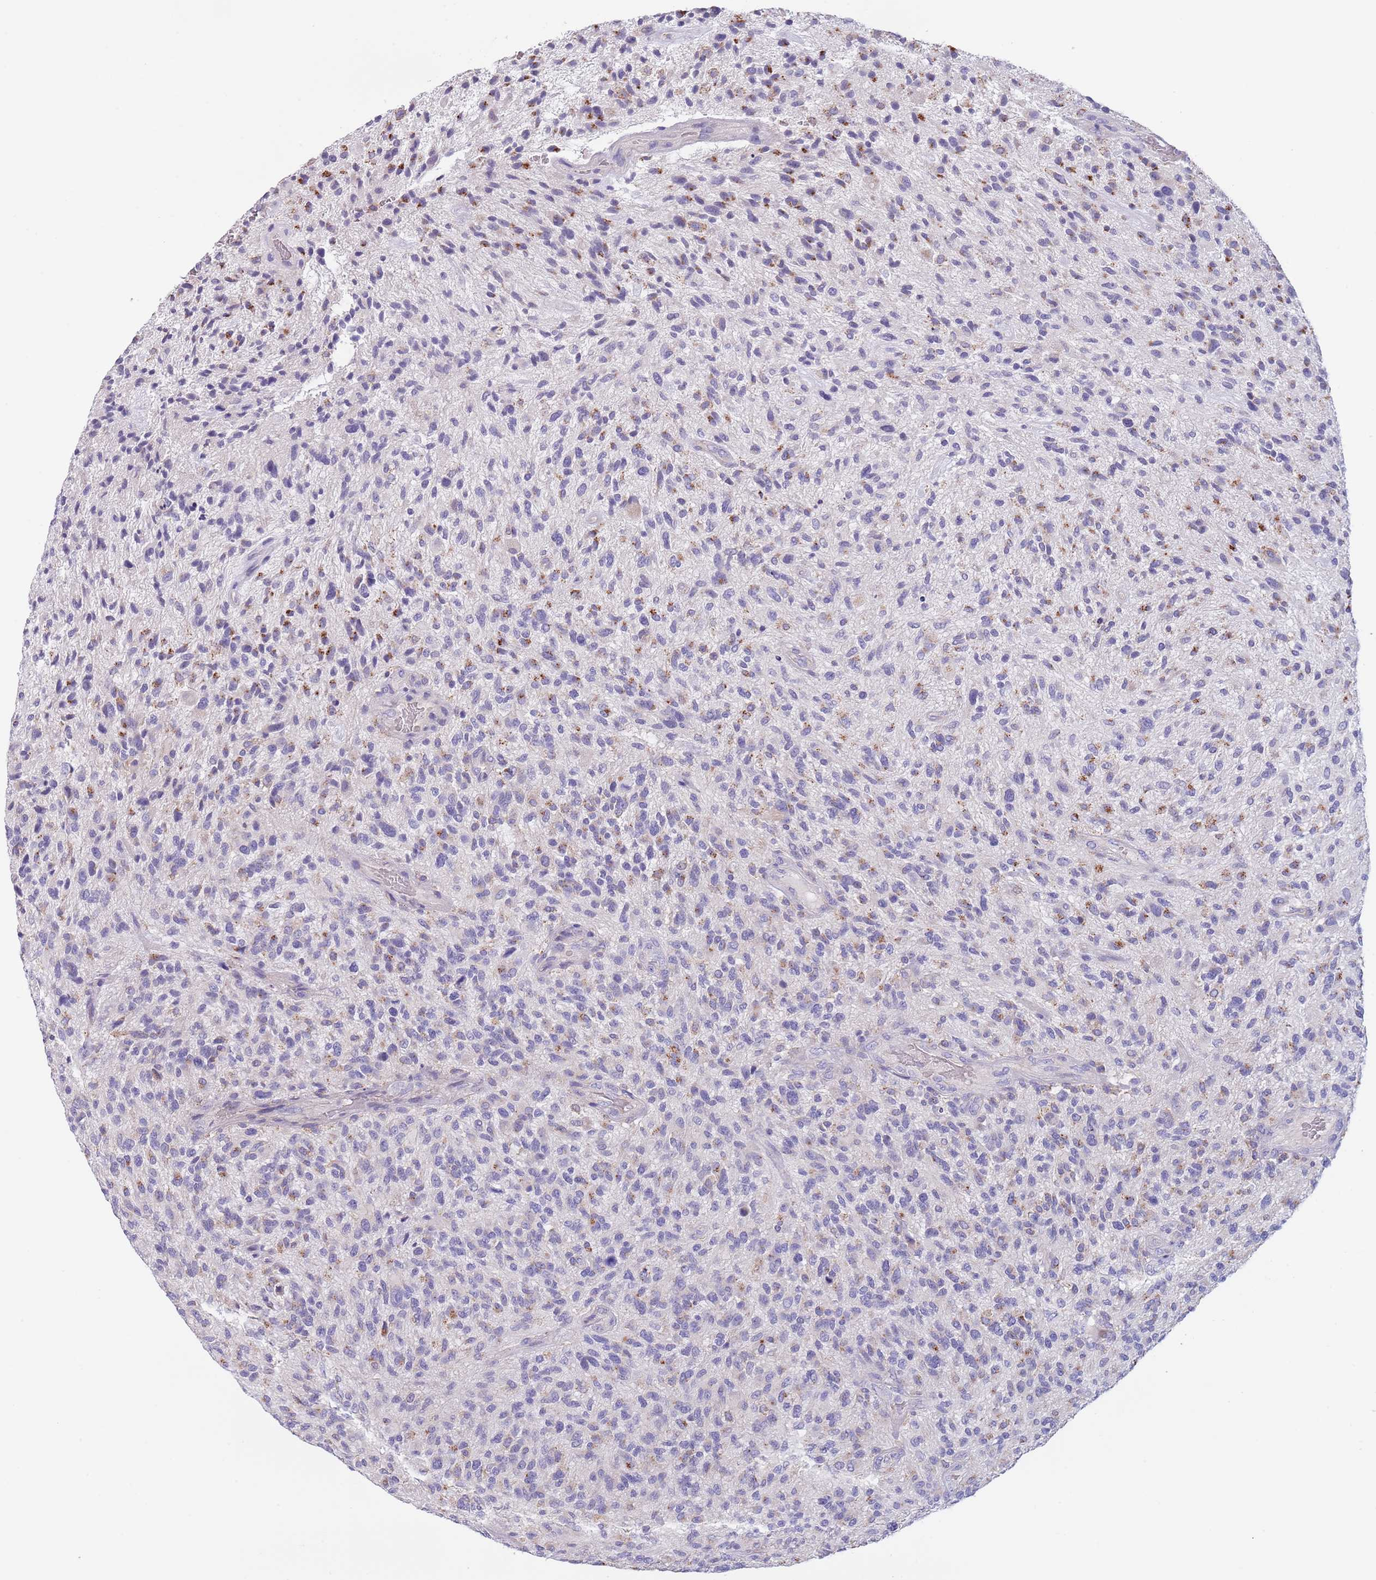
{"staining": {"intensity": "moderate", "quantity": "<25%", "location": "cytoplasmic/membranous"}, "tissue": "glioma", "cell_type": "Tumor cells", "image_type": "cancer", "snomed": [{"axis": "morphology", "description": "Glioma, malignant, High grade"}, {"axis": "topography", "description": "Brain"}], "caption": "High-magnification brightfield microscopy of glioma stained with DAB (brown) and counterstained with hematoxylin (blue). tumor cells exhibit moderate cytoplasmic/membranous staining is present in about<25% of cells. (DAB (3,3'-diaminobenzidine) IHC, brown staining for protein, blue staining for nuclei).", "gene": "MAN1C1", "patient": {"sex": "male", "age": 47}}